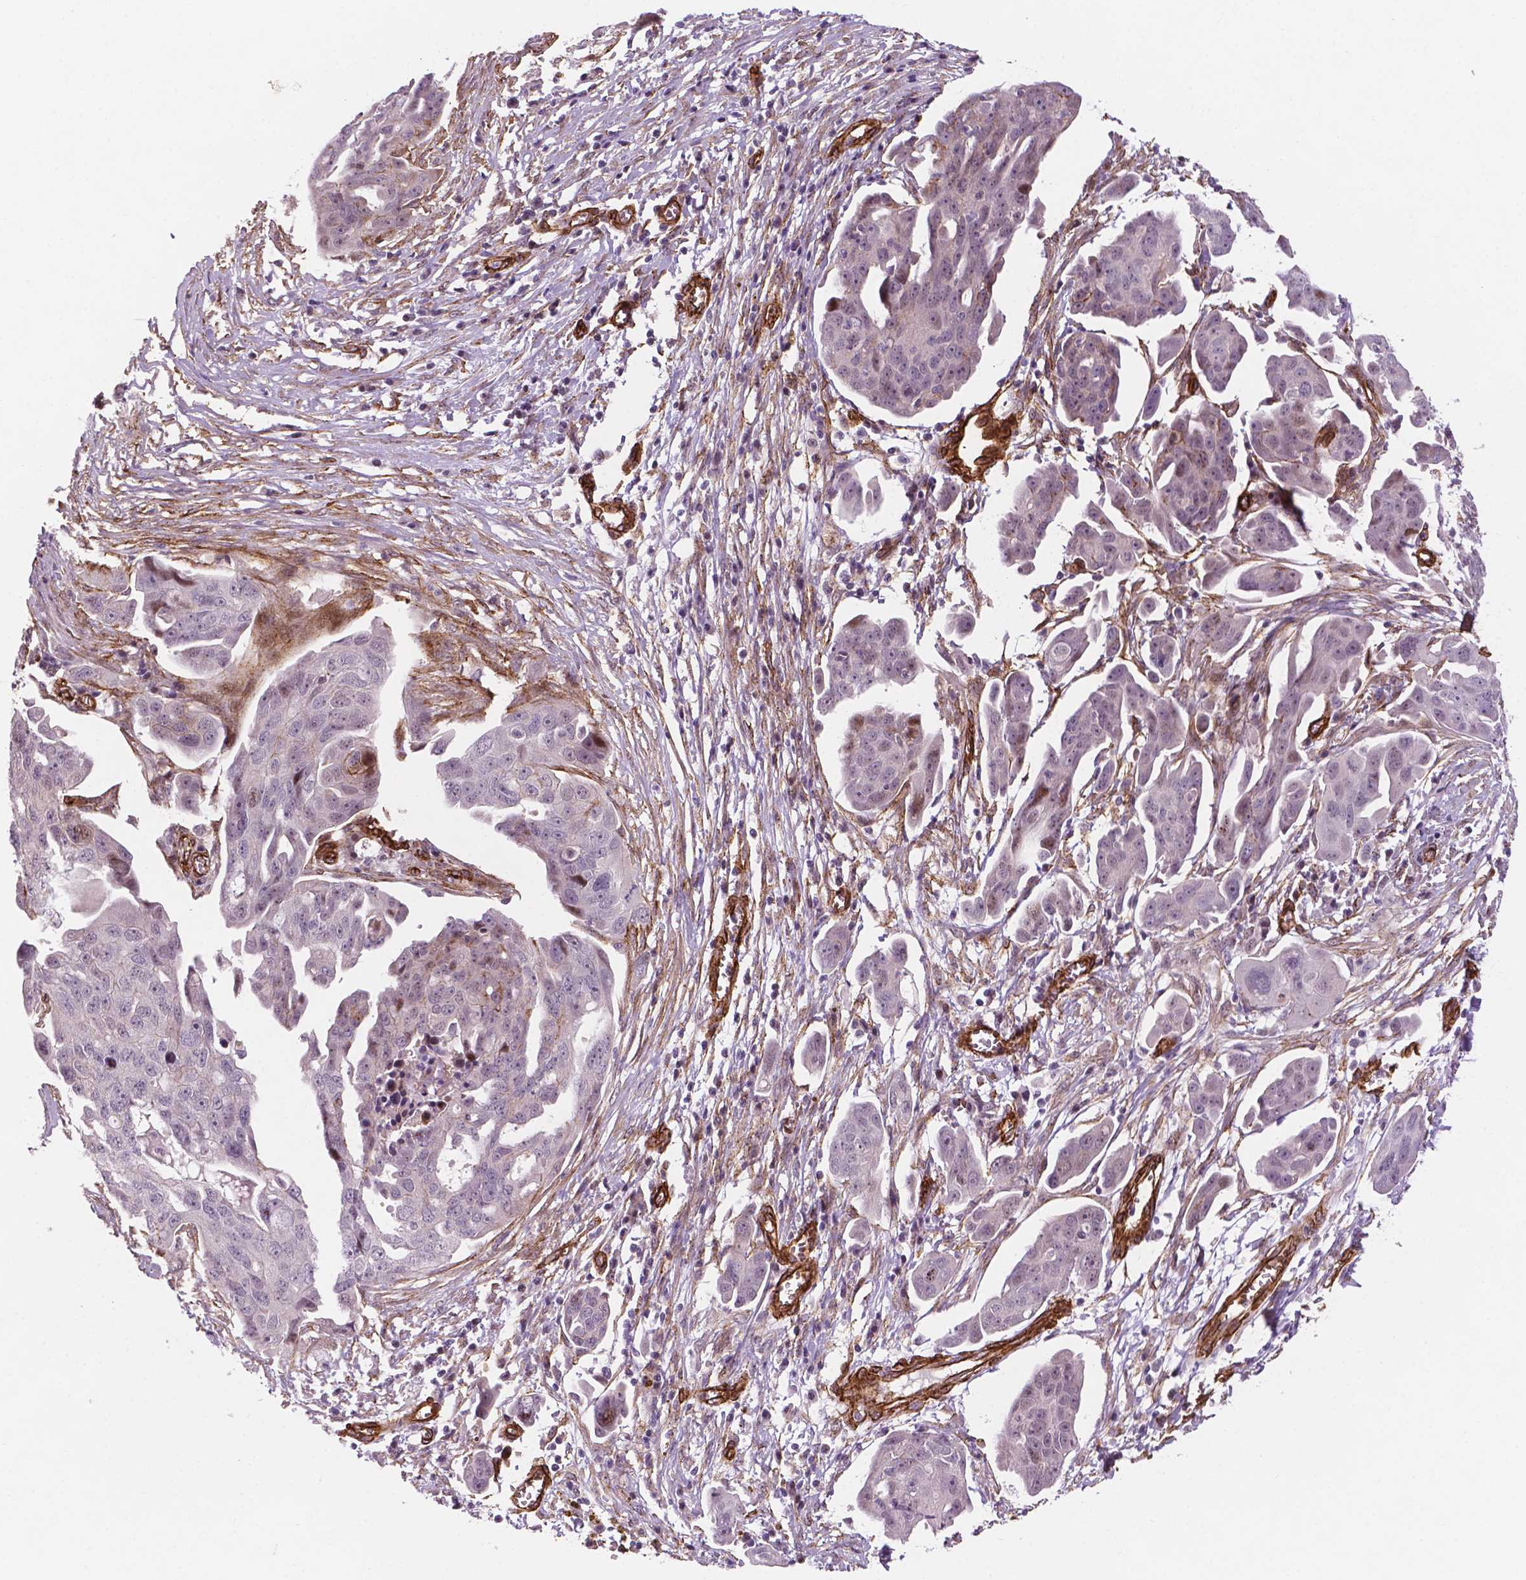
{"staining": {"intensity": "negative", "quantity": "none", "location": "none"}, "tissue": "ovarian cancer", "cell_type": "Tumor cells", "image_type": "cancer", "snomed": [{"axis": "morphology", "description": "Carcinoma, endometroid"}, {"axis": "topography", "description": "Ovary"}], "caption": "Human endometroid carcinoma (ovarian) stained for a protein using IHC reveals no positivity in tumor cells.", "gene": "EGFL8", "patient": {"sex": "female", "age": 70}}